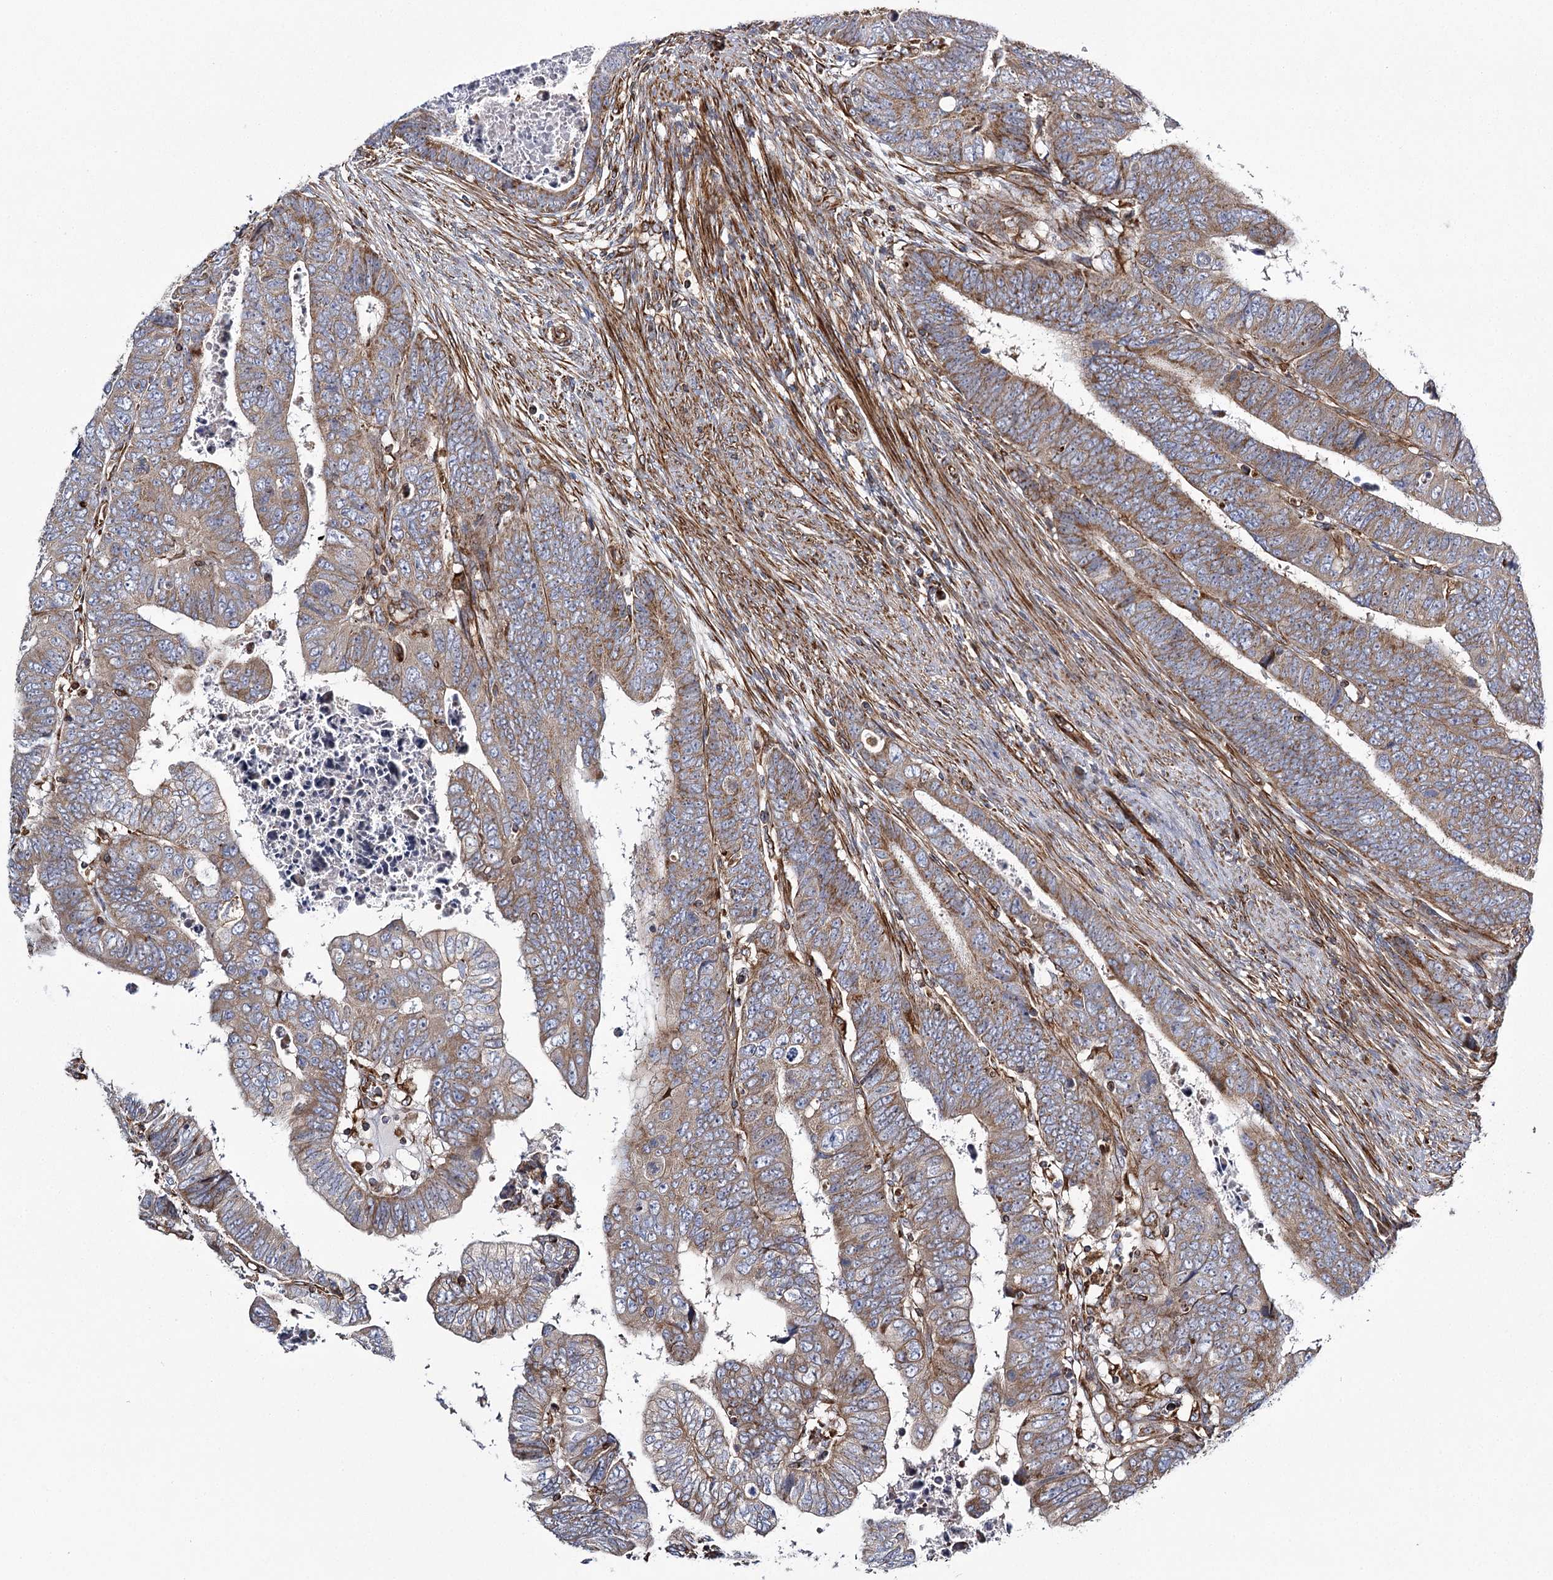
{"staining": {"intensity": "weak", "quantity": ">75%", "location": "cytoplasmic/membranous"}, "tissue": "colorectal cancer", "cell_type": "Tumor cells", "image_type": "cancer", "snomed": [{"axis": "morphology", "description": "Normal tissue, NOS"}, {"axis": "morphology", "description": "Adenocarcinoma, NOS"}, {"axis": "topography", "description": "Rectum"}], "caption": "Immunohistochemistry histopathology image of neoplastic tissue: human colorectal adenocarcinoma stained using immunohistochemistry (IHC) demonstrates low levels of weak protein expression localized specifically in the cytoplasmic/membranous of tumor cells, appearing as a cytoplasmic/membranous brown color.", "gene": "THUMPD3", "patient": {"sex": "female", "age": 65}}